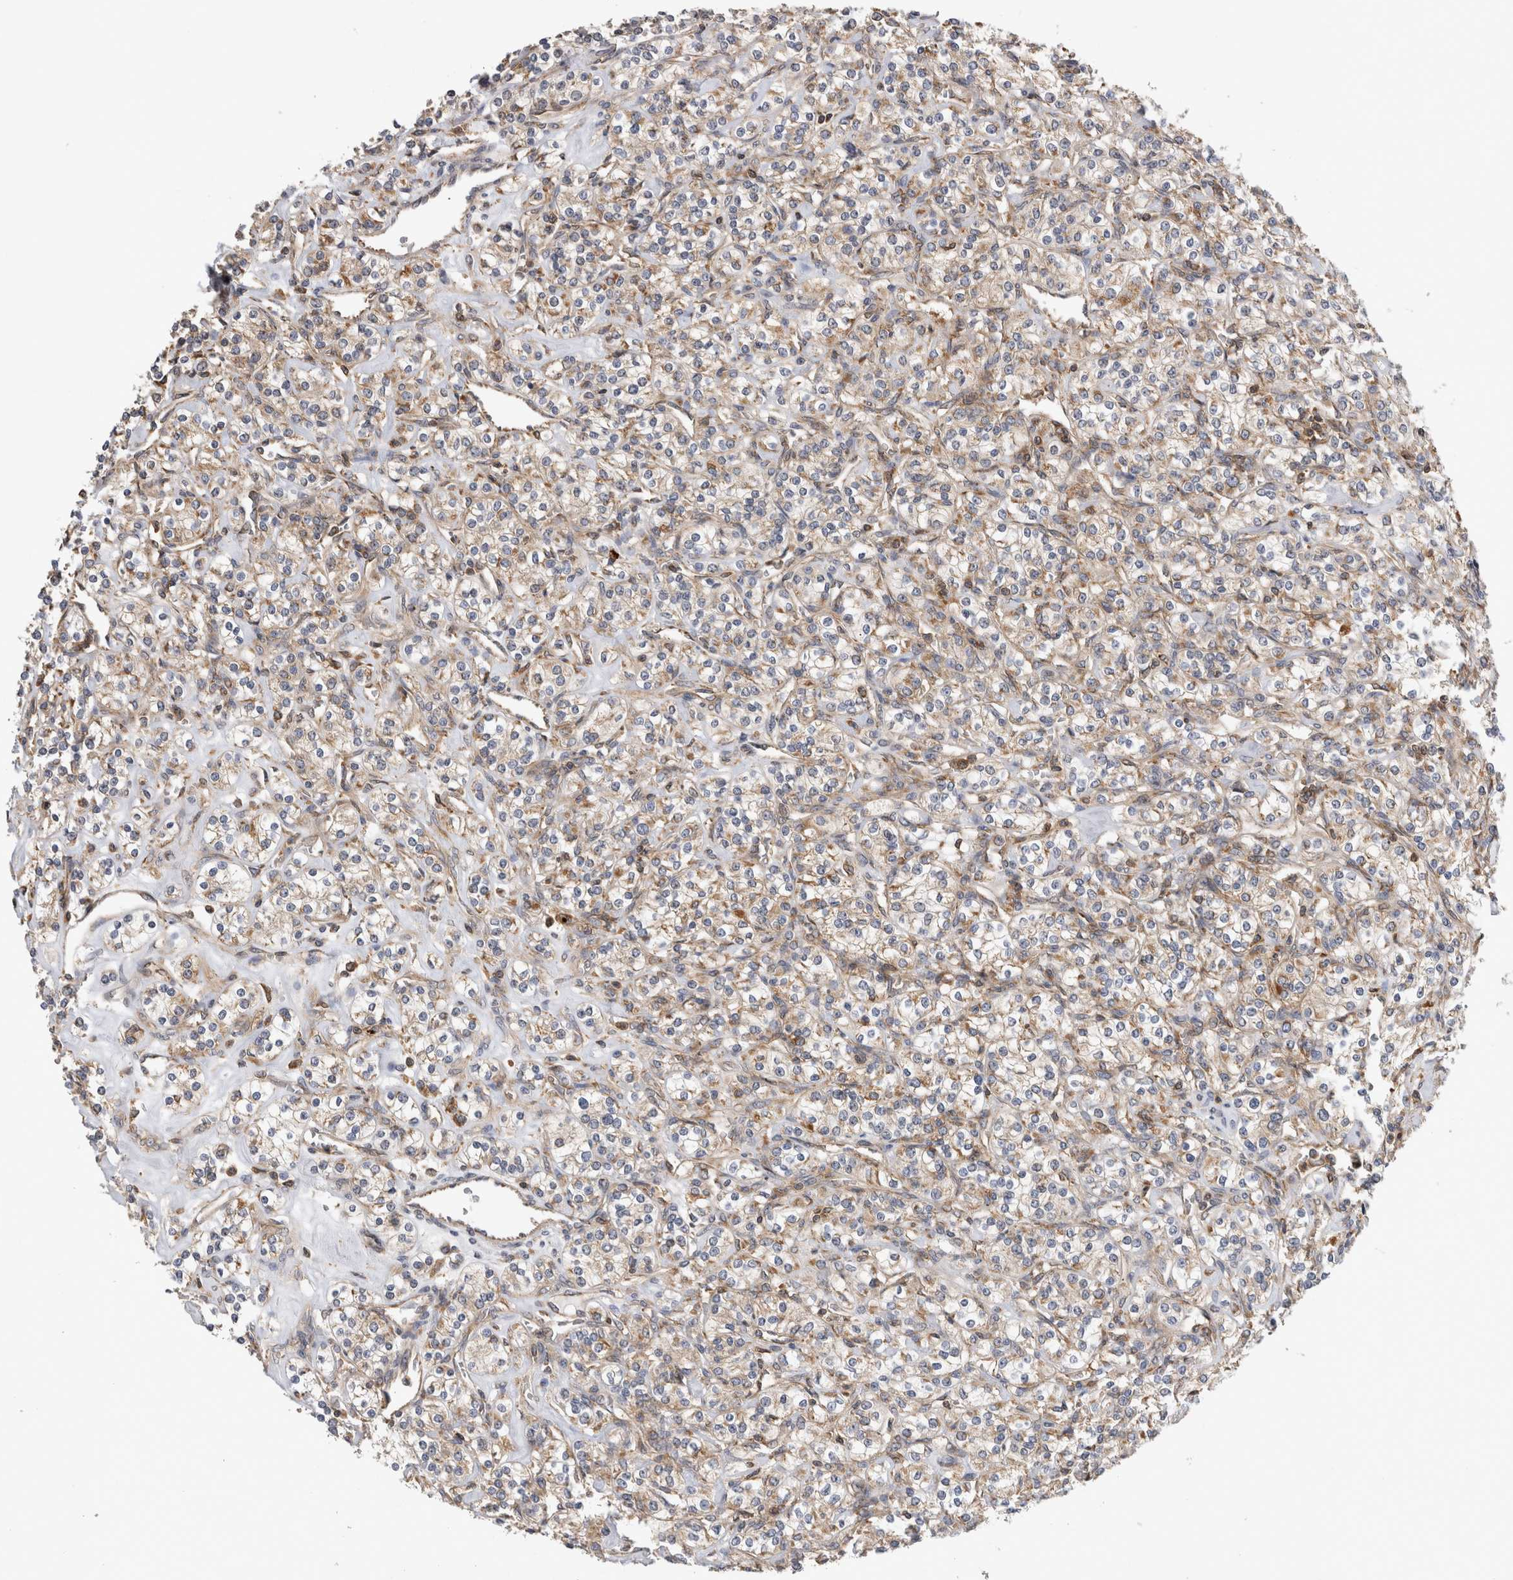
{"staining": {"intensity": "weak", "quantity": "<25%", "location": "cytoplasmic/membranous"}, "tissue": "renal cancer", "cell_type": "Tumor cells", "image_type": "cancer", "snomed": [{"axis": "morphology", "description": "Adenocarcinoma, NOS"}, {"axis": "topography", "description": "Kidney"}], "caption": "This is an IHC image of human renal cancer (adenocarcinoma). There is no expression in tumor cells.", "gene": "GRIK2", "patient": {"sex": "male", "age": 77}}